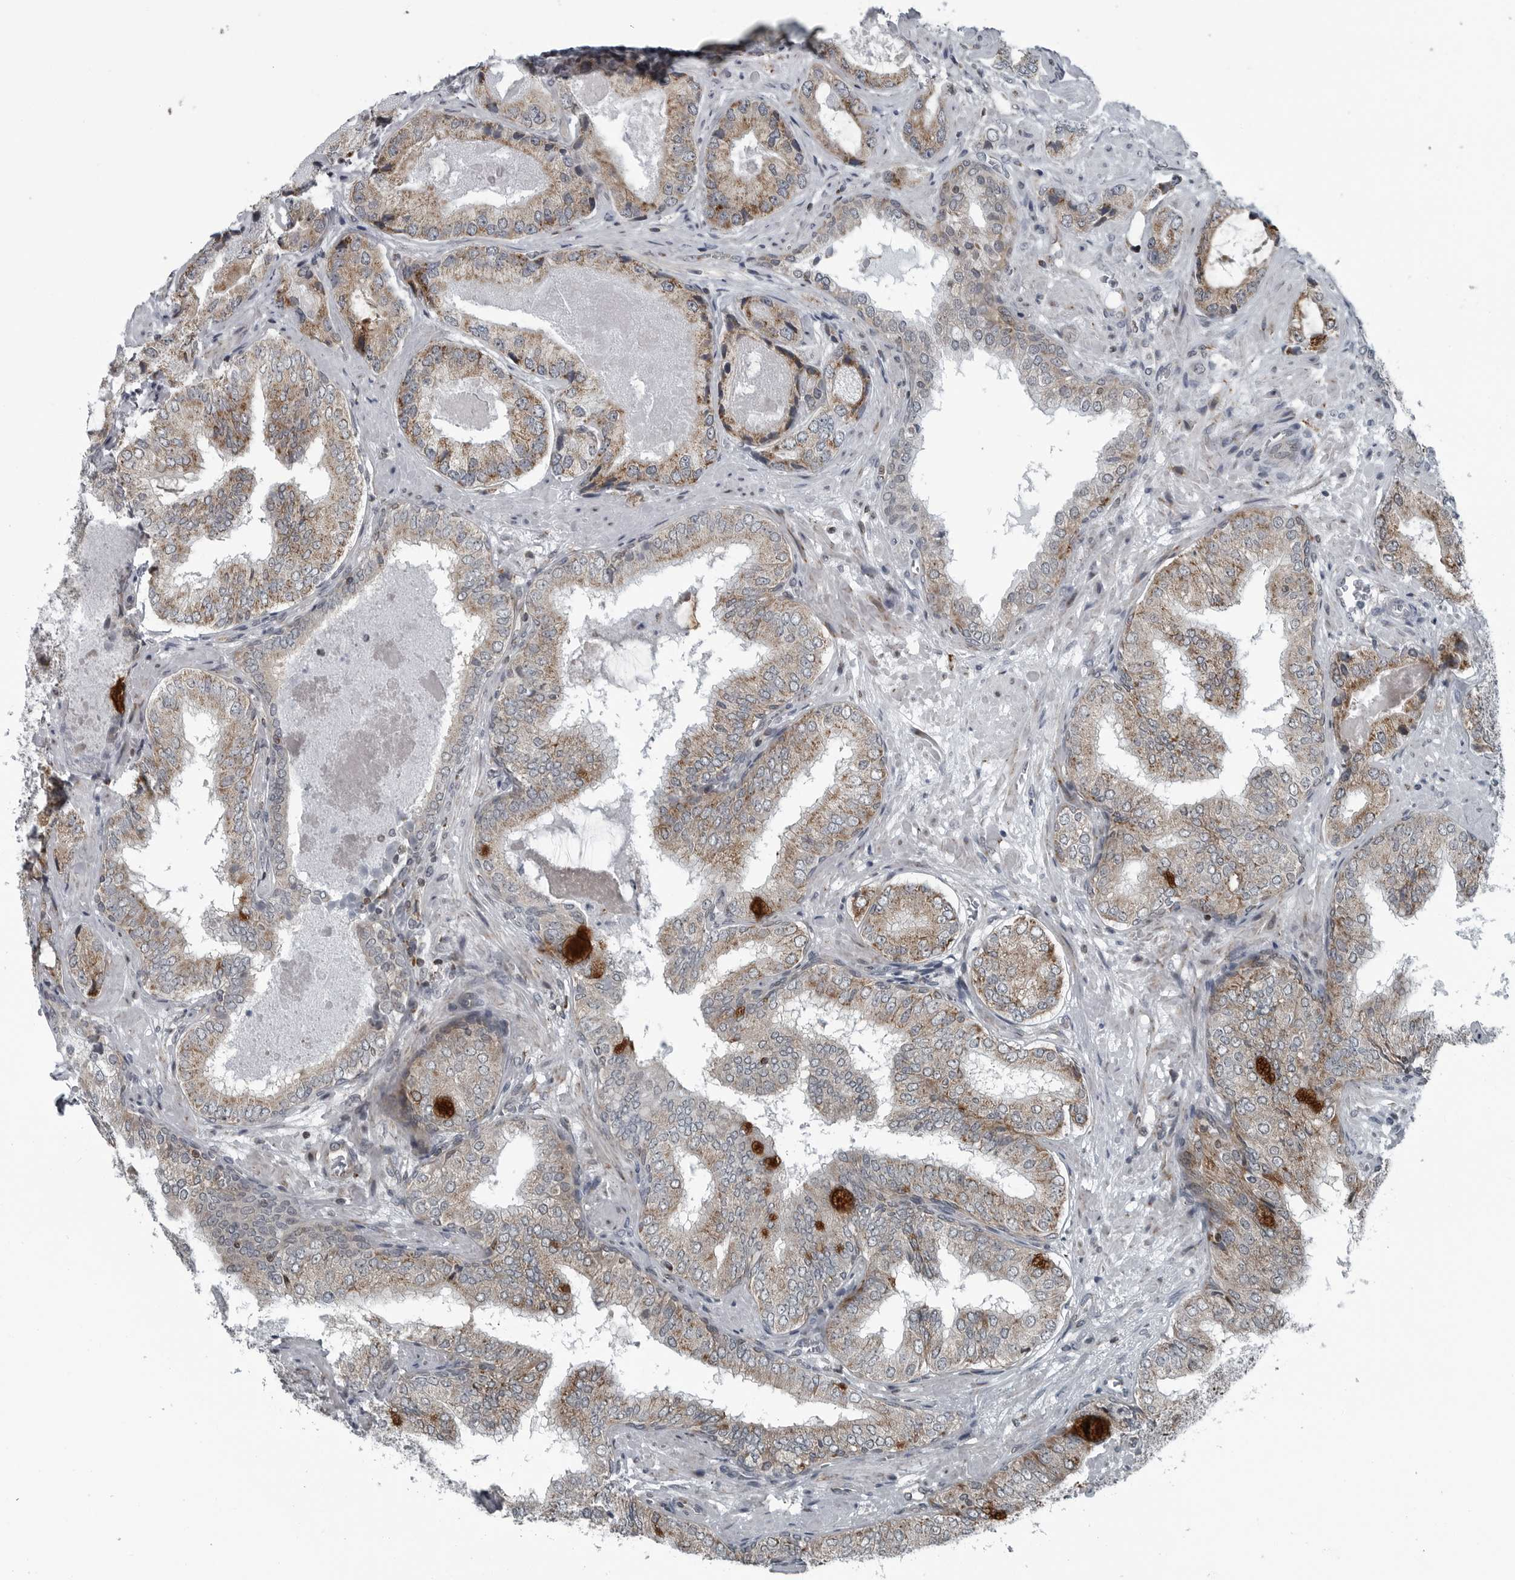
{"staining": {"intensity": "moderate", "quantity": ">75%", "location": "cytoplasmic/membranous"}, "tissue": "prostate cancer", "cell_type": "Tumor cells", "image_type": "cancer", "snomed": [{"axis": "morphology", "description": "Normal tissue, NOS"}, {"axis": "morphology", "description": "Adenocarcinoma, High grade"}, {"axis": "topography", "description": "Prostate"}, {"axis": "topography", "description": "Peripheral nerve tissue"}], "caption": "Immunohistochemistry (DAB) staining of human prostate cancer (adenocarcinoma (high-grade)) demonstrates moderate cytoplasmic/membranous protein expression in approximately >75% of tumor cells.", "gene": "GAK", "patient": {"sex": "male", "age": 59}}